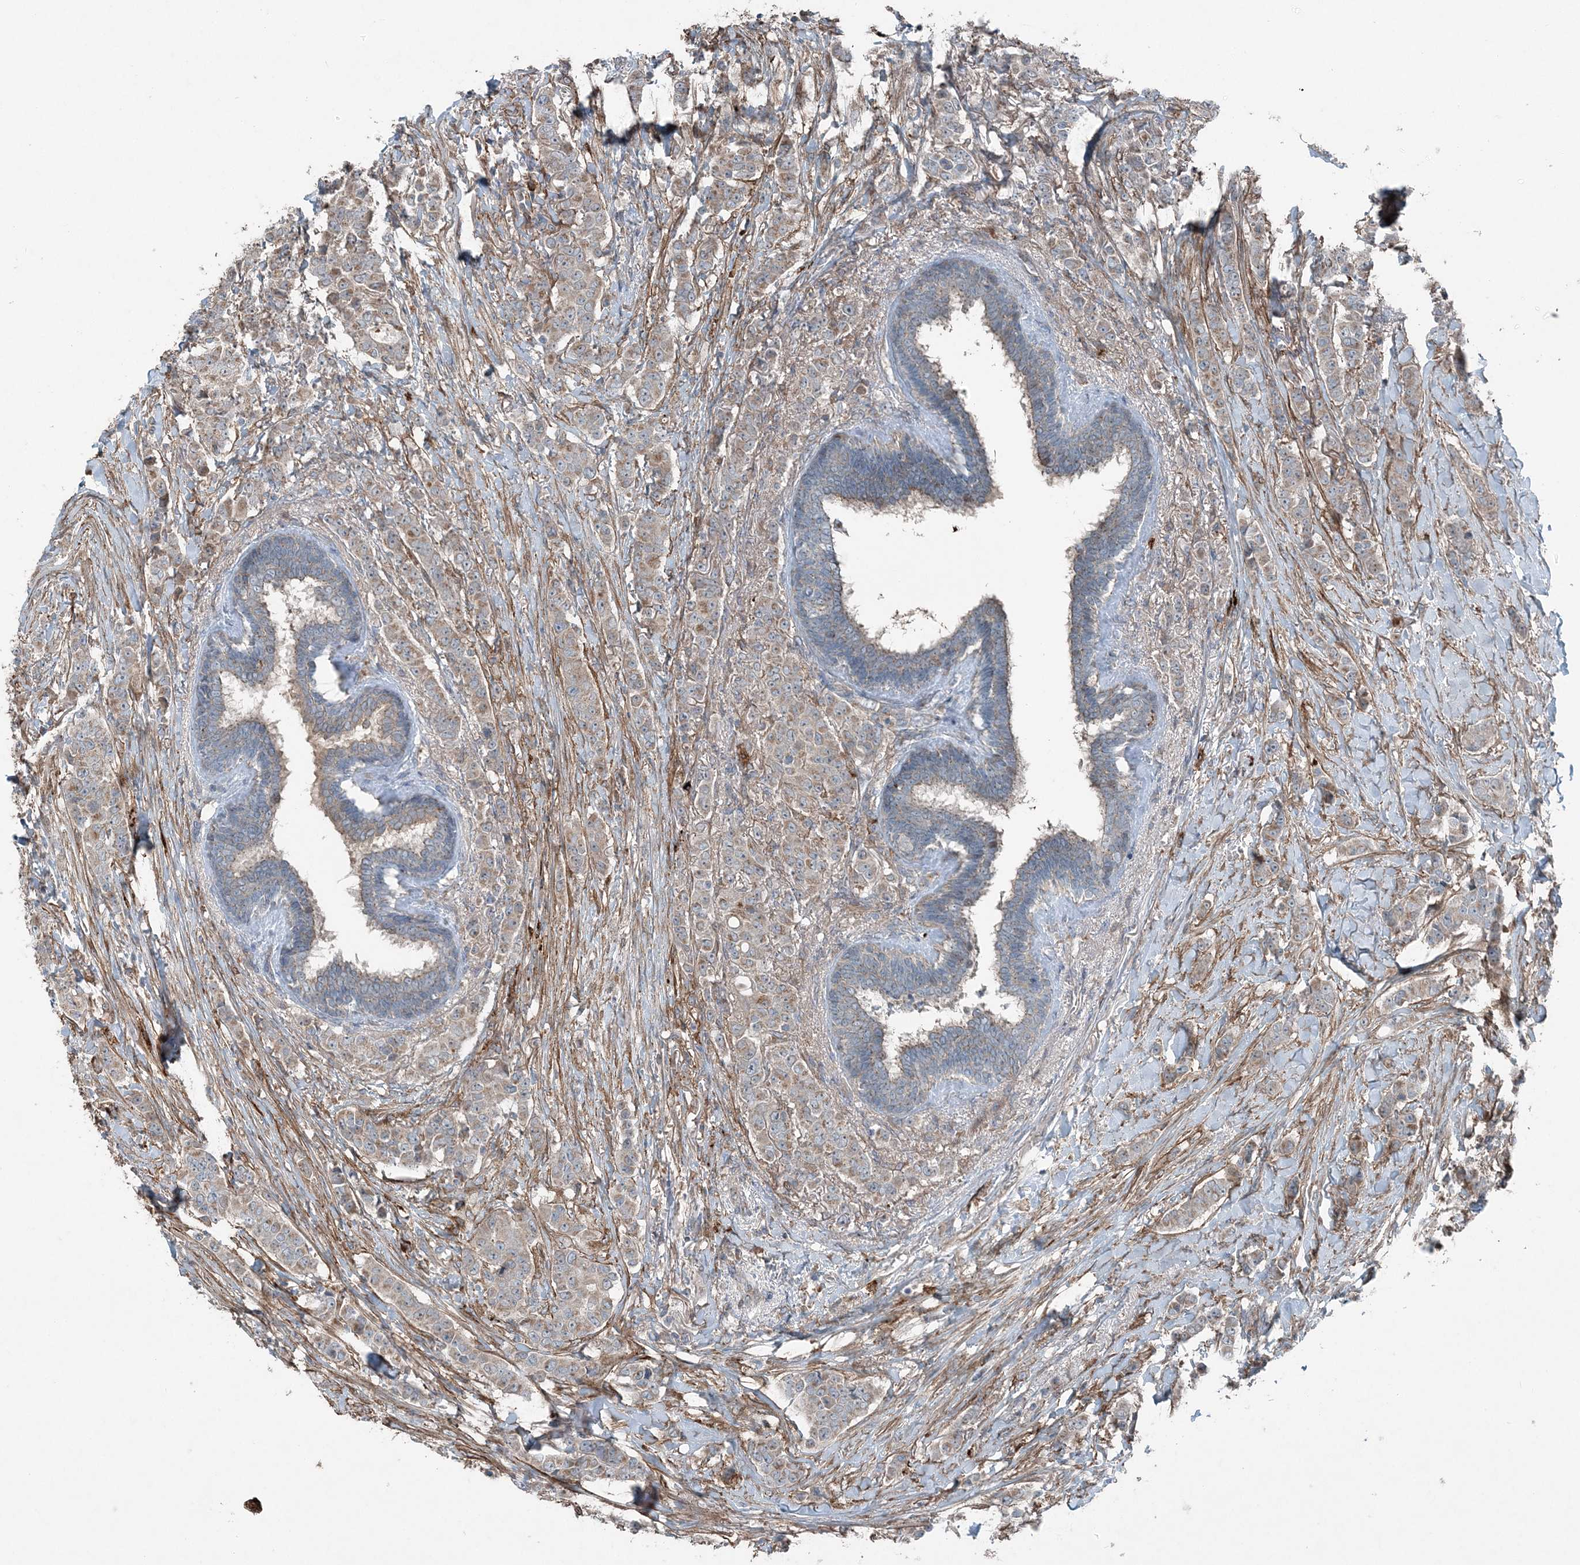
{"staining": {"intensity": "weak", "quantity": ">75%", "location": "cytoplasmic/membranous"}, "tissue": "breast cancer", "cell_type": "Tumor cells", "image_type": "cancer", "snomed": [{"axis": "morphology", "description": "Duct carcinoma"}, {"axis": "topography", "description": "Breast"}], "caption": "Breast cancer (invasive ductal carcinoma) stained with a brown dye exhibits weak cytoplasmic/membranous positive expression in approximately >75% of tumor cells.", "gene": "KY", "patient": {"sex": "female", "age": 40}}